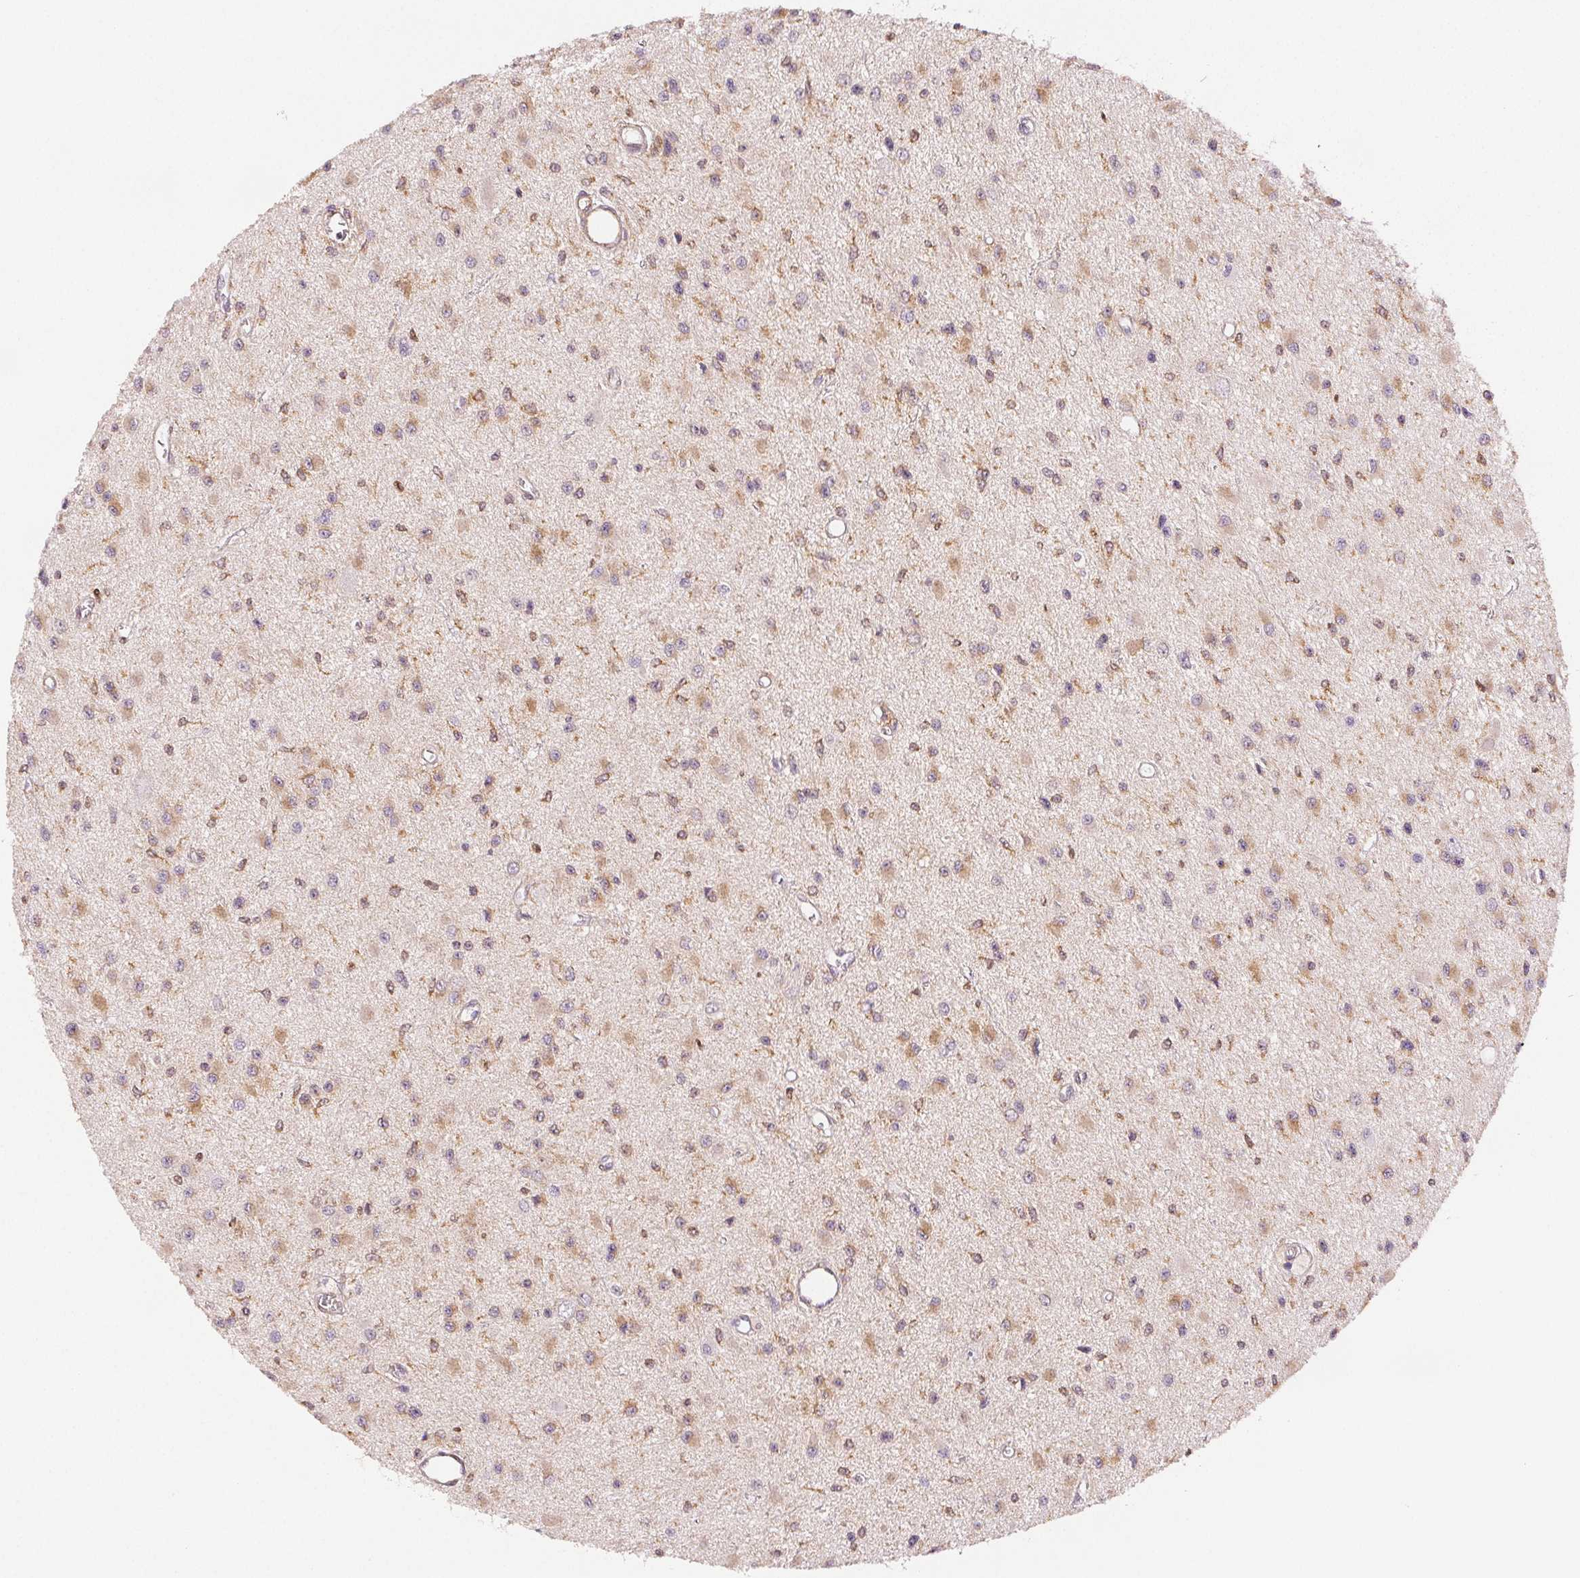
{"staining": {"intensity": "weak", "quantity": "25%-75%", "location": "cytoplasmic/membranous"}, "tissue": "glioma", "cell_type": "Tumor cells", "image_type": "cancer", "snomed": [{"axis": "morphology", "description": "Glioma, malignant, High grade"}, {"axis": "topography", "description": "Brain"}], "caption": "Glioma stained with IHC reveals weak cytoplasmic/membranous positivity in approximately 25%-75% of tumor cells. The staining was performed using DAB (3,3'-diaminobenzidine), with brown indicating positive protein expression. Nuclei are stained blue with hematoxylin.", "gene": "DIAPH2", "patient": {"sex": "male", "age": 54}}